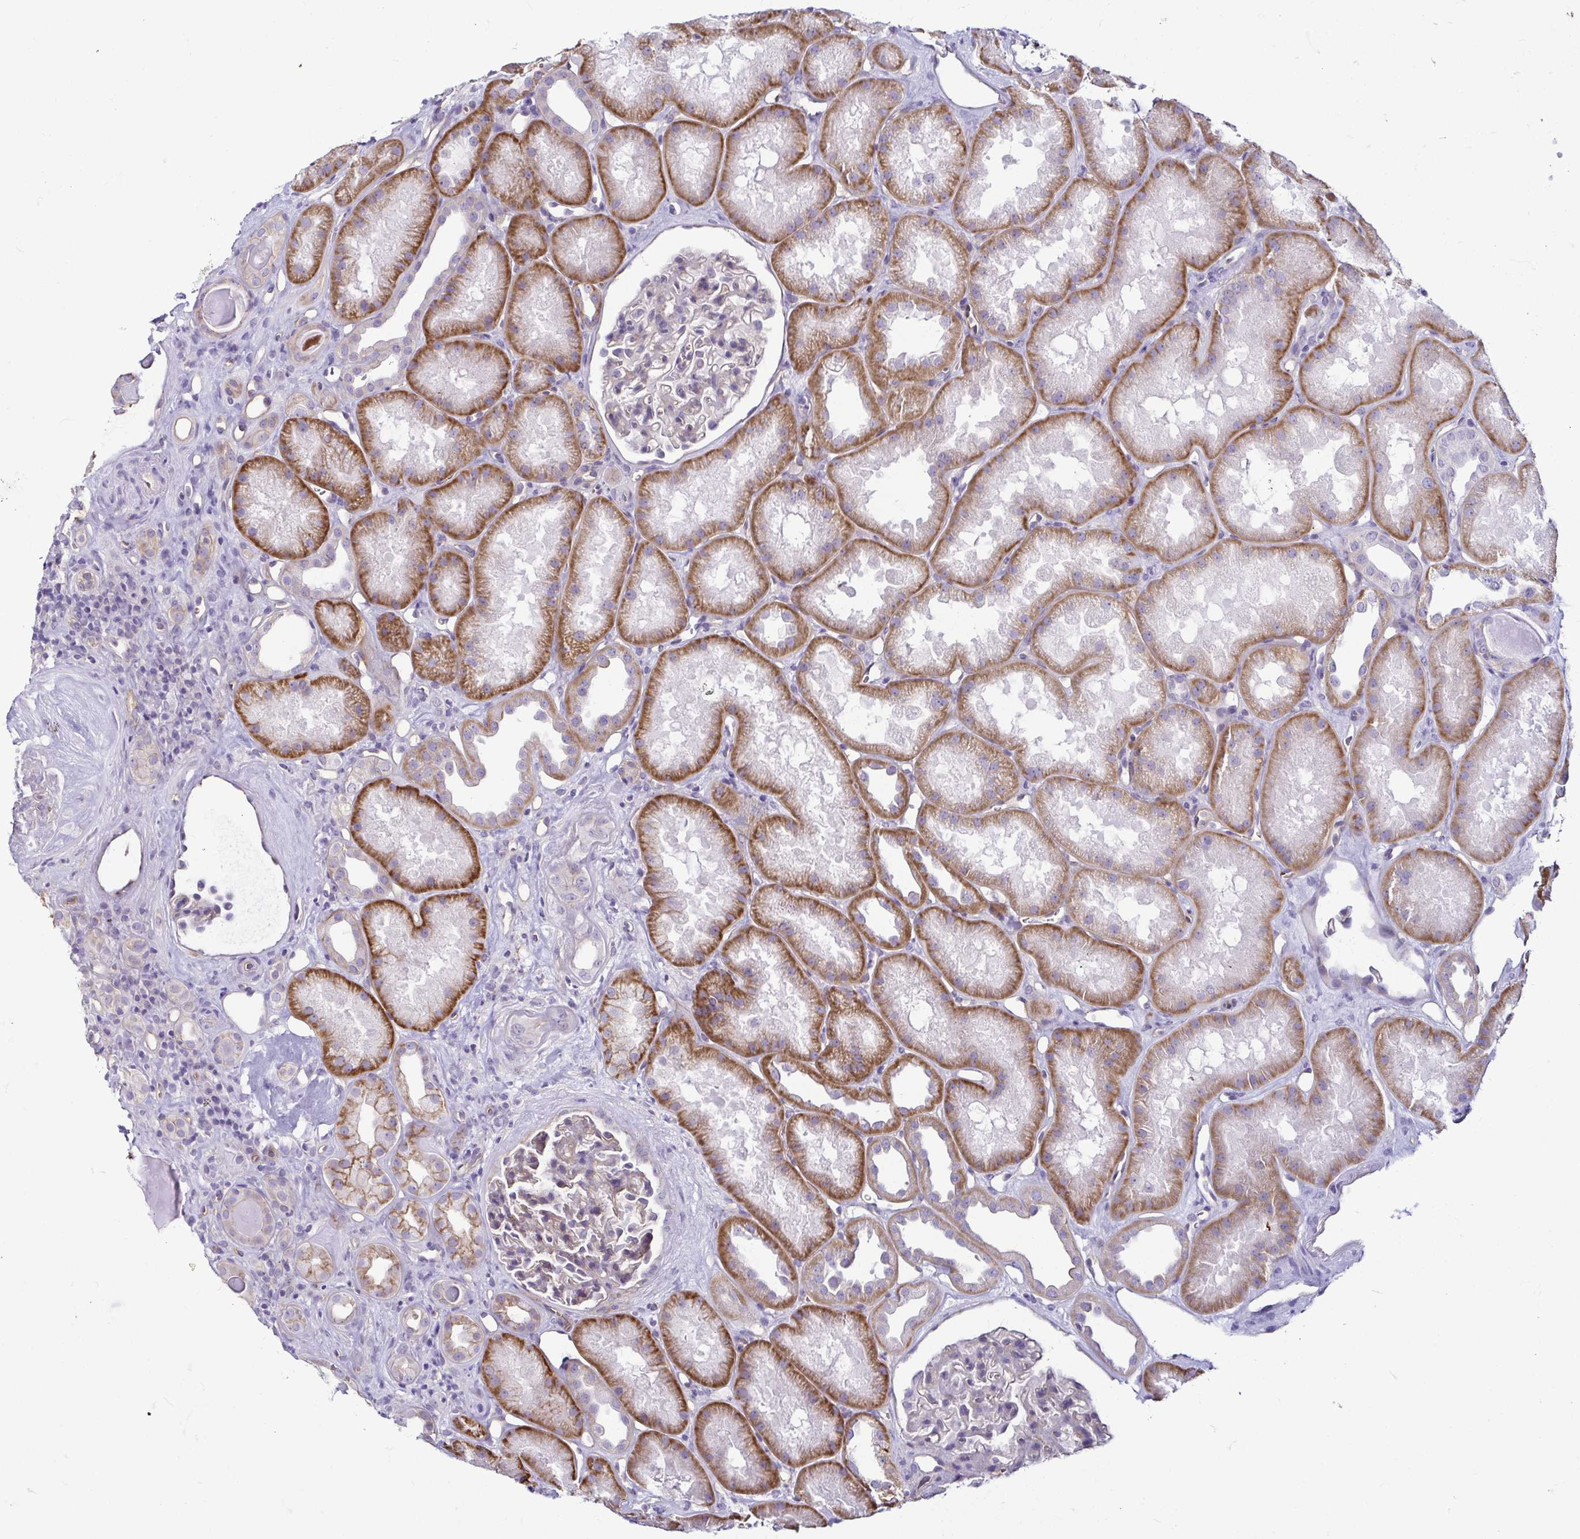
{"staining": {"intensity": "weak", "quantity": "<25%", "location": "cytoplasmic/membranous"}, "tissue": "kidney", "cell_type": "Cells in glomeruli", "image_type": "normal", "snomed": [{"axis": "morphology", "description": "Normal tissue, NOS"}, {"axis": "topography", "description": "Kidney"}], "caption": "Cells in glomeruli are negative for brown protein staining in normal kidney. (Brightfield microscopy of DAB IHC at high magnification).", "gene": "CASP14", "patient": {"sex": "male", "age": 61}}